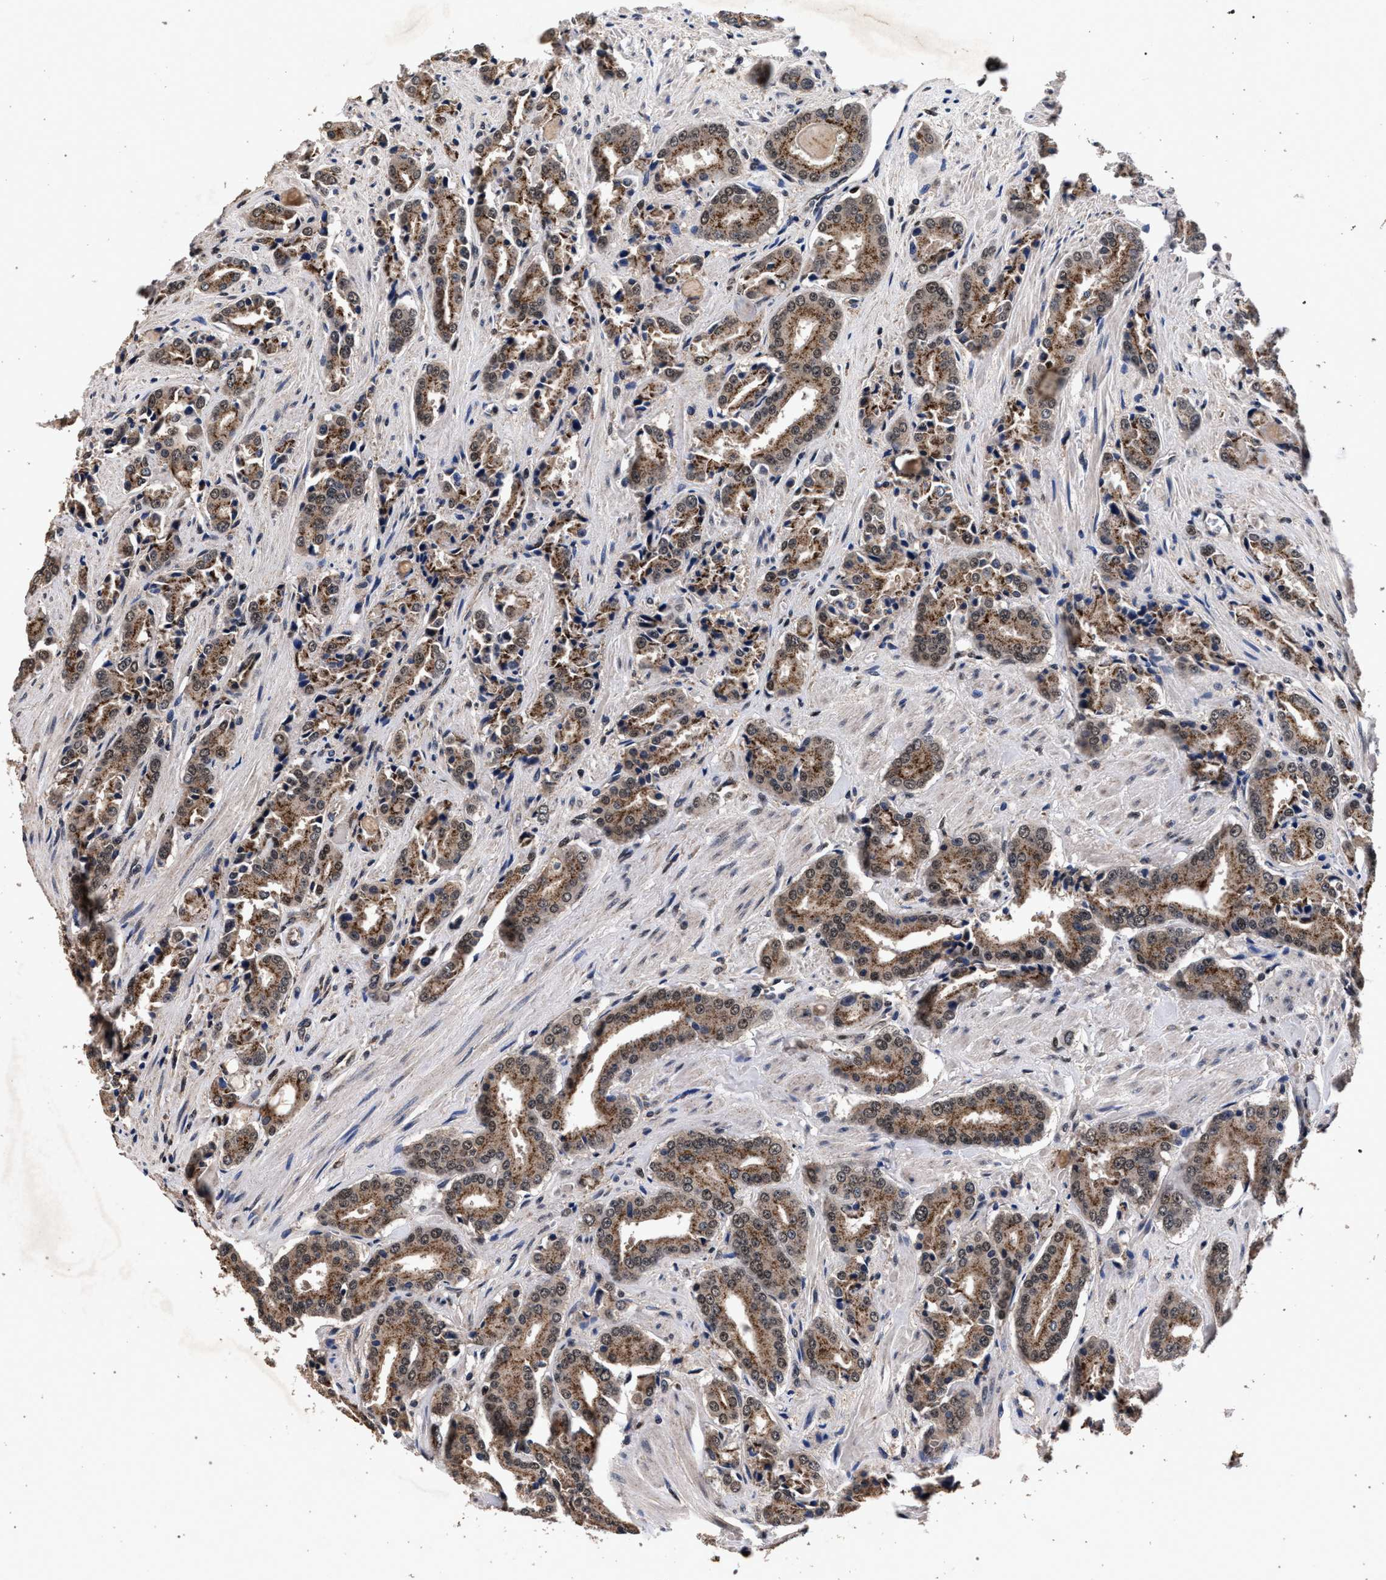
{"staining": {"intensity": "moderate", "quantity": ">75%", "location": "cytoplasmic/membranous,nuclear"}, "tissue": "prostate cancer", "cell_type": "Tumor cells", "image_type": "cancer", "snomed": [{"axis": "morphology", "description": "Adenocarcinoma, High grade"}, {"axis": "topography", "description": "Prostate"}], "caption": "This is an image of immunohistochemistry staining of prostate cancer, which shows moderate expression in the cytoplasmic/membranous and nuclear of tumor cells.", "gene": "ACOX1", "patient": {"sex": "male", "age": 71}}